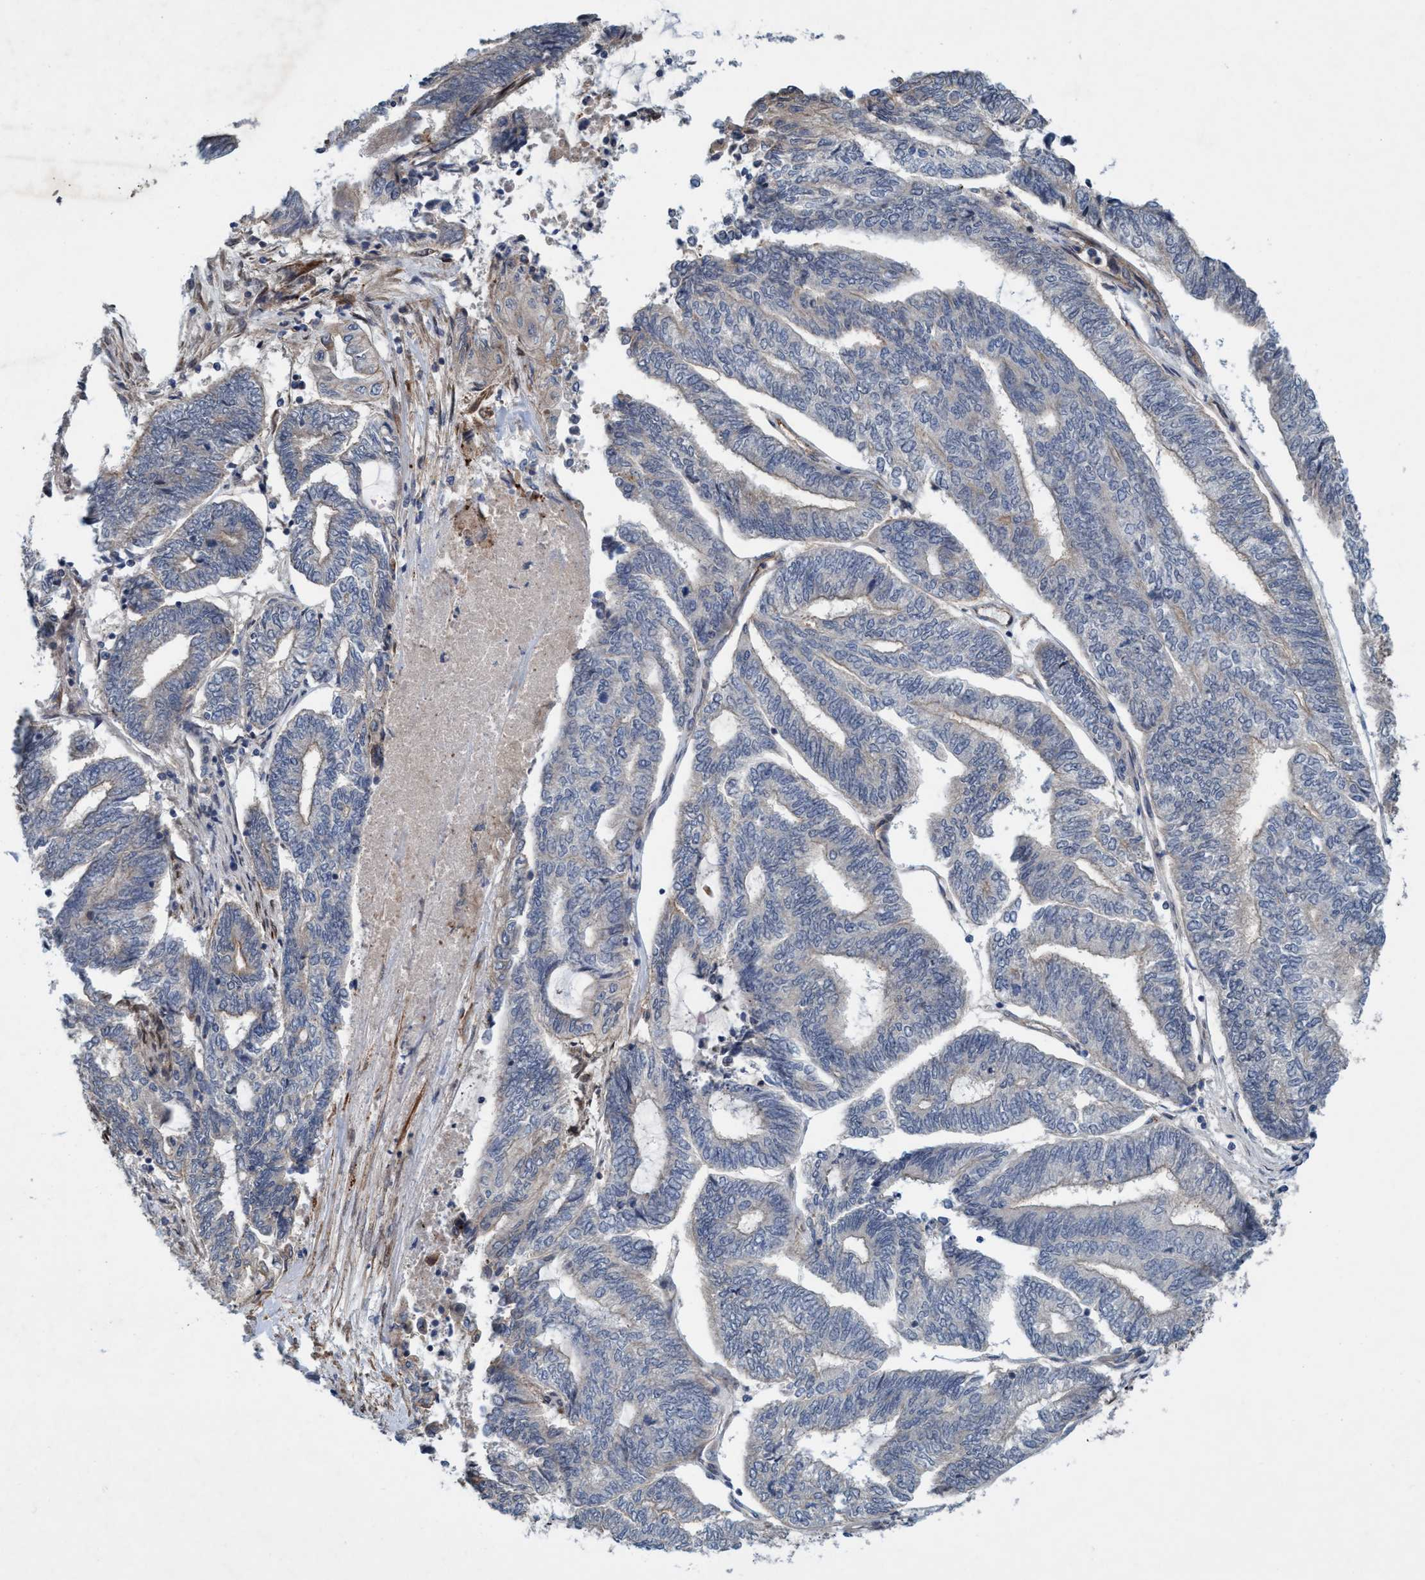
{"staining": {"intensity": "negative", "quantity": "none", "location": "none"}, "tissue": "endometrial cancer", "cell_type": "Tumor cells", "image_type": "cancer", "snomed": [{"axis": "morphology", "description": "Adenocarcinoma, NOS"}, {"axis": "topography", "description": "Uterus"}, {"axis": "topography", "description": "Endometrium"}], "caption": "DAB immunohistochemical staining of endometrial cancer shows no significant expression in tumor cells.", "gene": "TRIM65", "patient": {"sex": "female", "age": 70}}